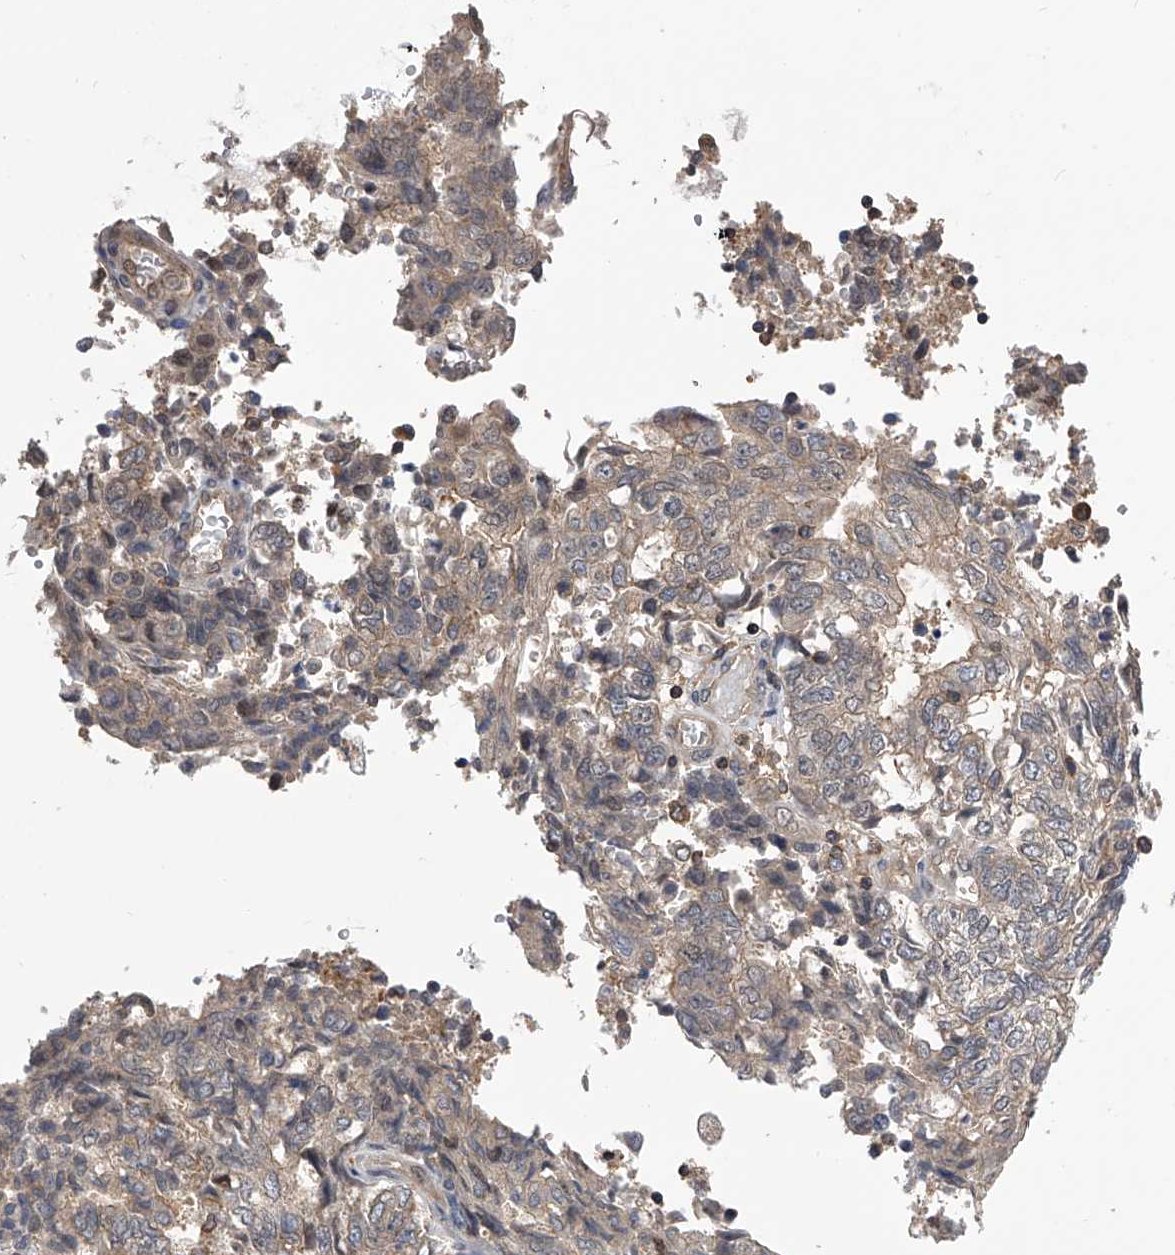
{"staining": {"intensity": "weak", "quantity": "25%-75%", "location": "cytoplasmic/membranous"}, "tissue": "endometrial cancer", "cell_type": "Tumor cells", "image_type": "cancer", "snomed": [{"axis": "morphology", "description": "Adenocarcinoma, NOS"}, {"axis": "topography", "description": "Endometrium"}], "caption": "Immunohistochemical staining of endometrial cancer displays low levels of weak cytoplasmic/membranous staining in approximately 25%-75% of tumor cells.", "gene": "PAN3", "patient": {"sex": "female", "age": 80}}